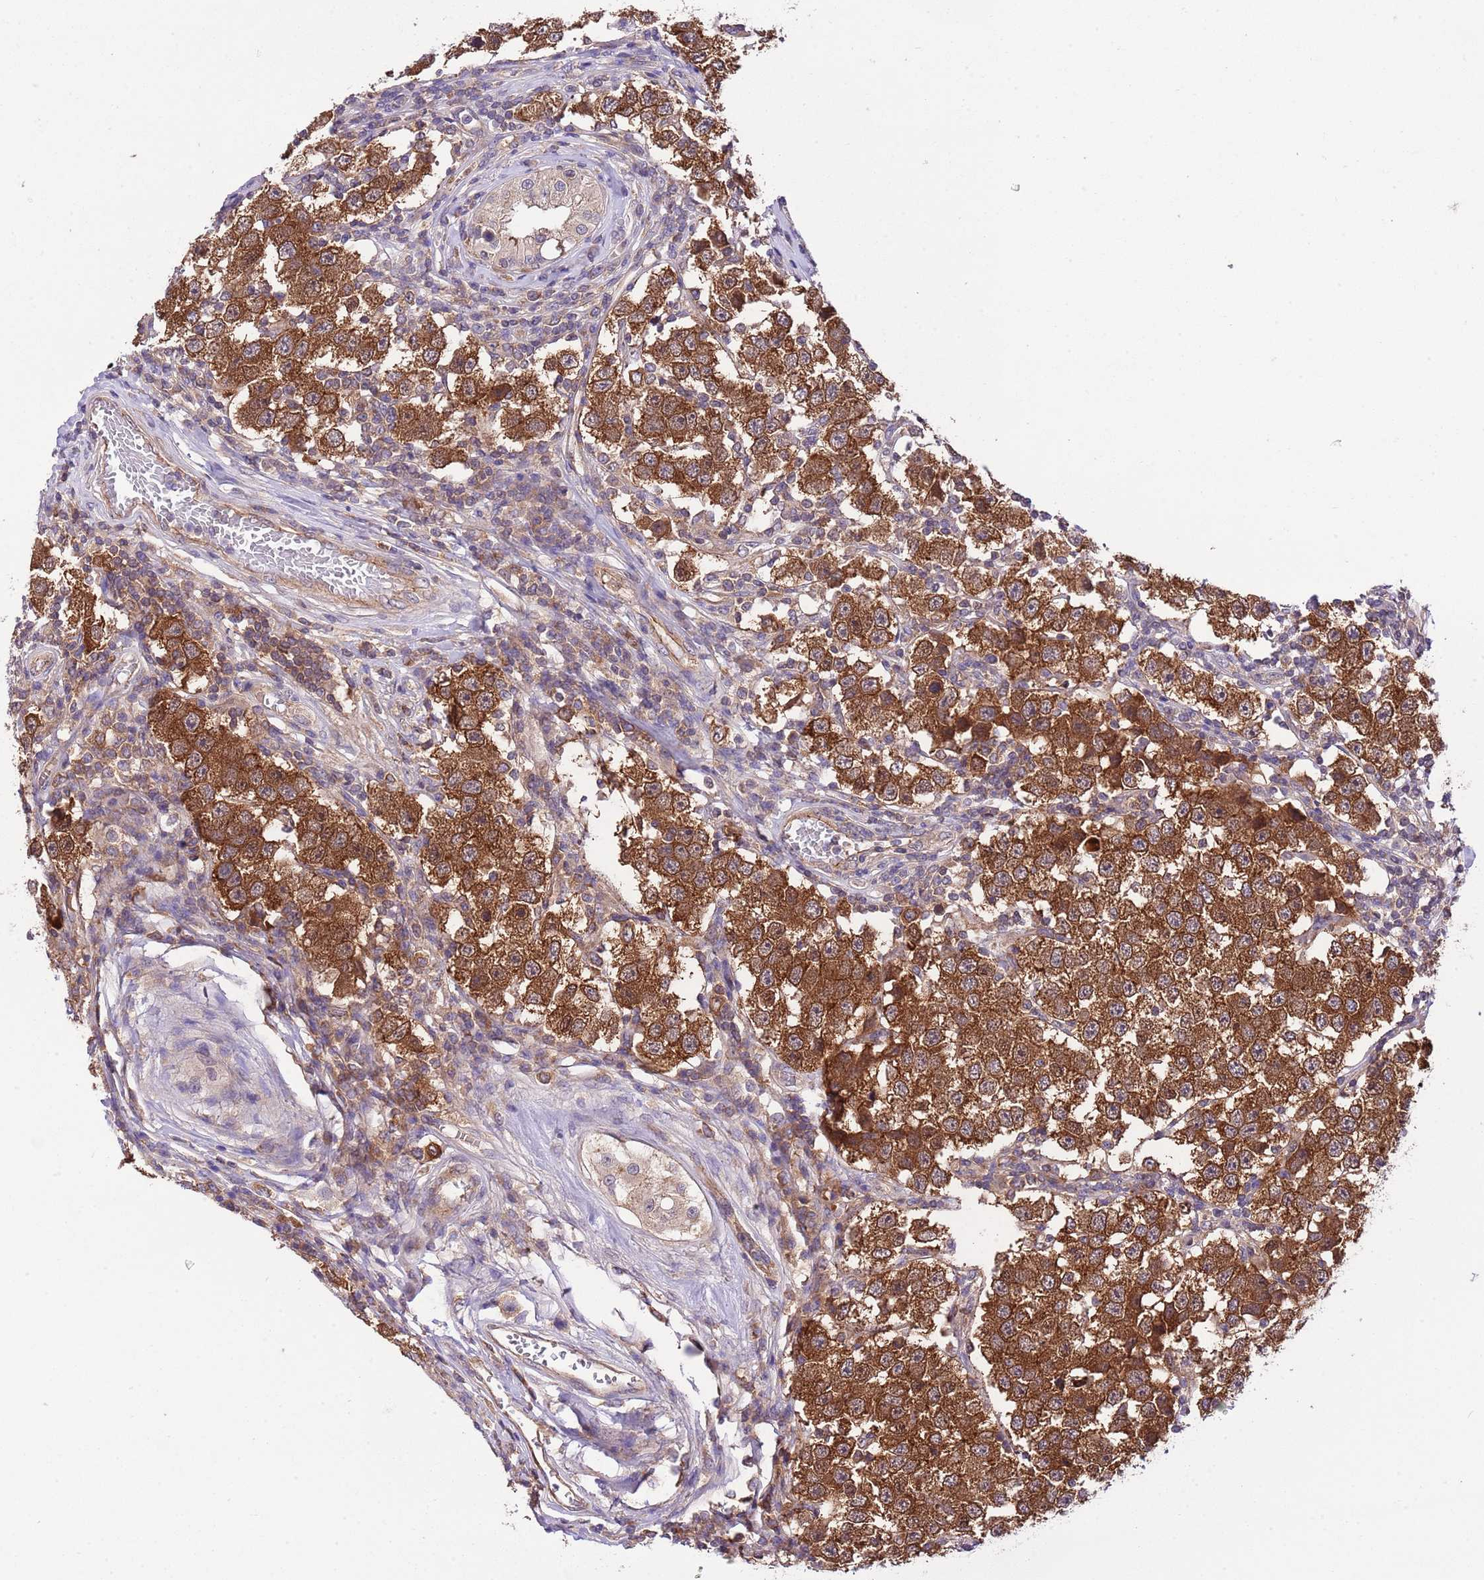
{"staining": {"intensity": "strong", "quantity": ">75%", "location": "cytoplasmic/membranous"}, "tissue": "testis cancer", "cell_type": "Tumor cells", "image_type": "cancer", "snomed": [{"axis": "morphology", "description": "Seminoma, NOS"}, {"axis": "topography", "description": "Testis"}], "caption": "Immunohistochemical staining of testis cancer reveals high levels of strong cytoplasmic/membranous positivity in approximately >75% of tumor cells.", "gene": "DONSON", "patient": {"sex": "male", "age": 34}}